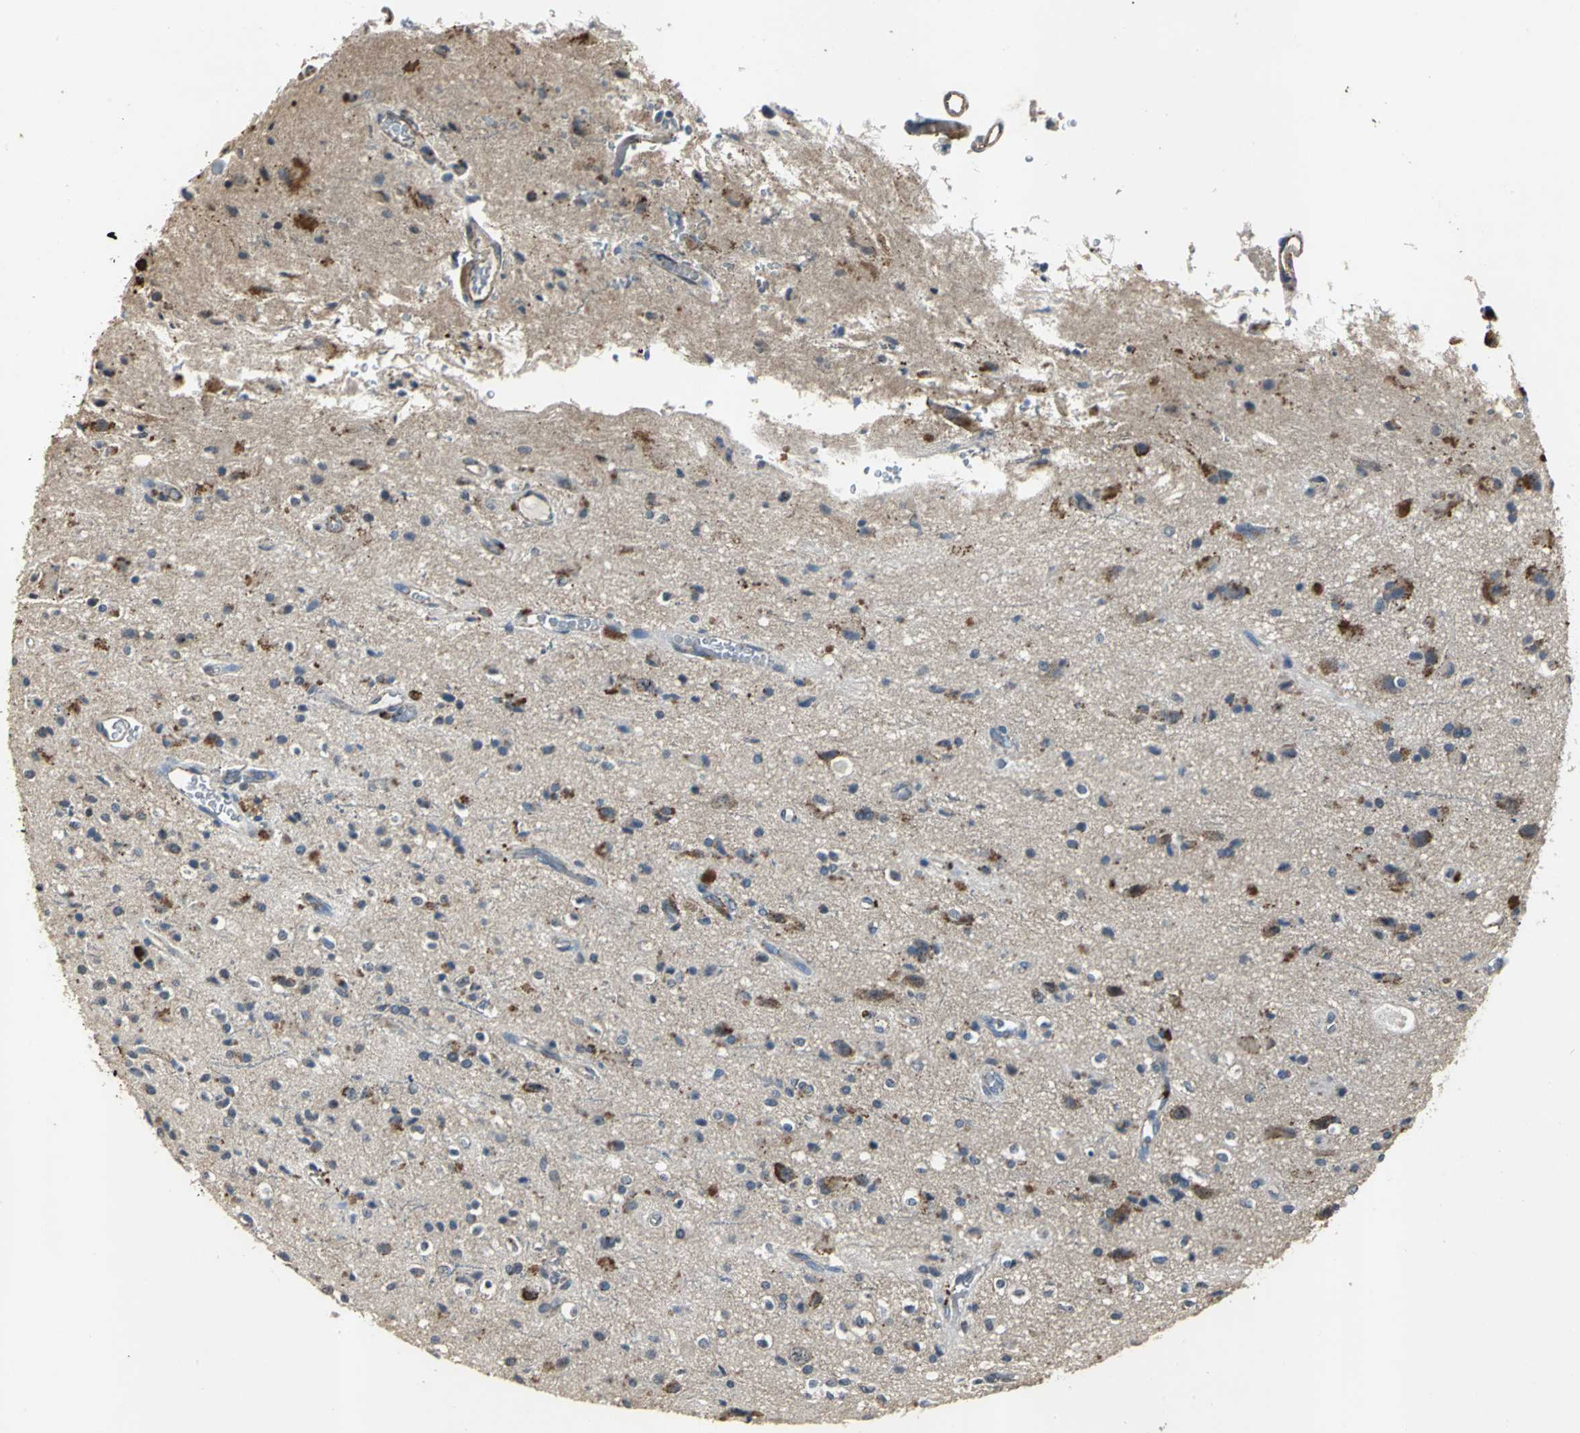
{"staining": {"intensity": "negative", "quantity": "none", "location": "none"}, "tissue": "glioma", "cell_type": "Tumor cells", "image_type": "cancer", "snomed": [{"axis": "morphology", "description": "Glioma, malignant, High grade"}, {"axis": "topography", "description": "Brain"}], "caption": "DAB (3,3'-diaminobenzidine) immunohistochemical staining of human glioma displays no significant positivity in tumor cells.", "gene": "OCLN", "patient": {"sex": "male", "age": 47}}